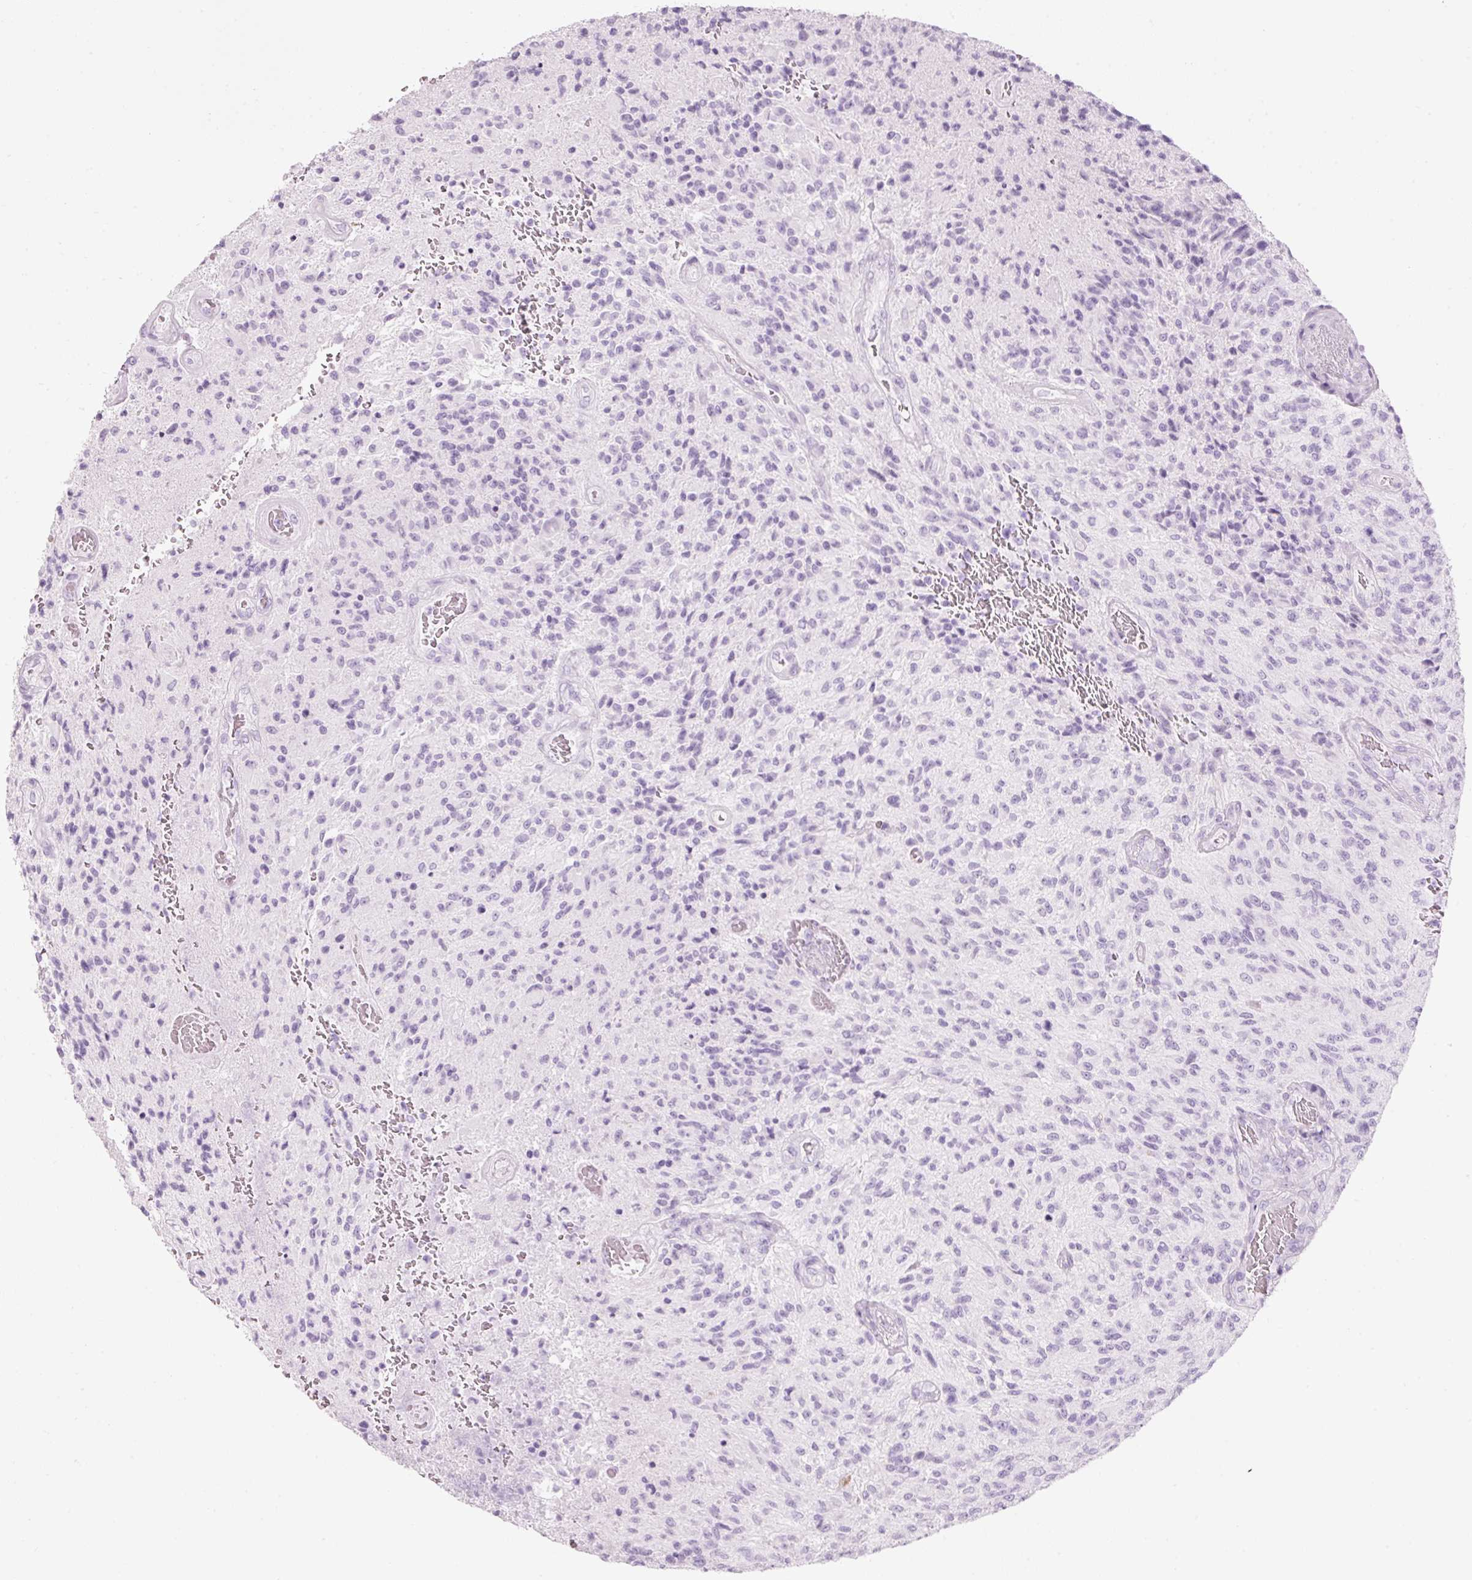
{"staining": {"intensity": "negative", "quantity": "none", "location": "none"}, "tissue": "glioma", "cell_type": "Tumor cells", "image_type": "cancer", "snomed": [{"axis": "morphology", "description": "Normal tissue, NOS"}, {"axis": "morphology", "description": "Glioma, malignant, High grade"}, {"axis": "topography", "description": "Cerebral cortex"}], "caption": "The immunohistochemistry (IHC) photomicrograph has no significant positivity in tumor cells of malignant glioma (high-grade) tissue.", "gene": "CMA1", "patient": {"sex": "male", "age": 56}}